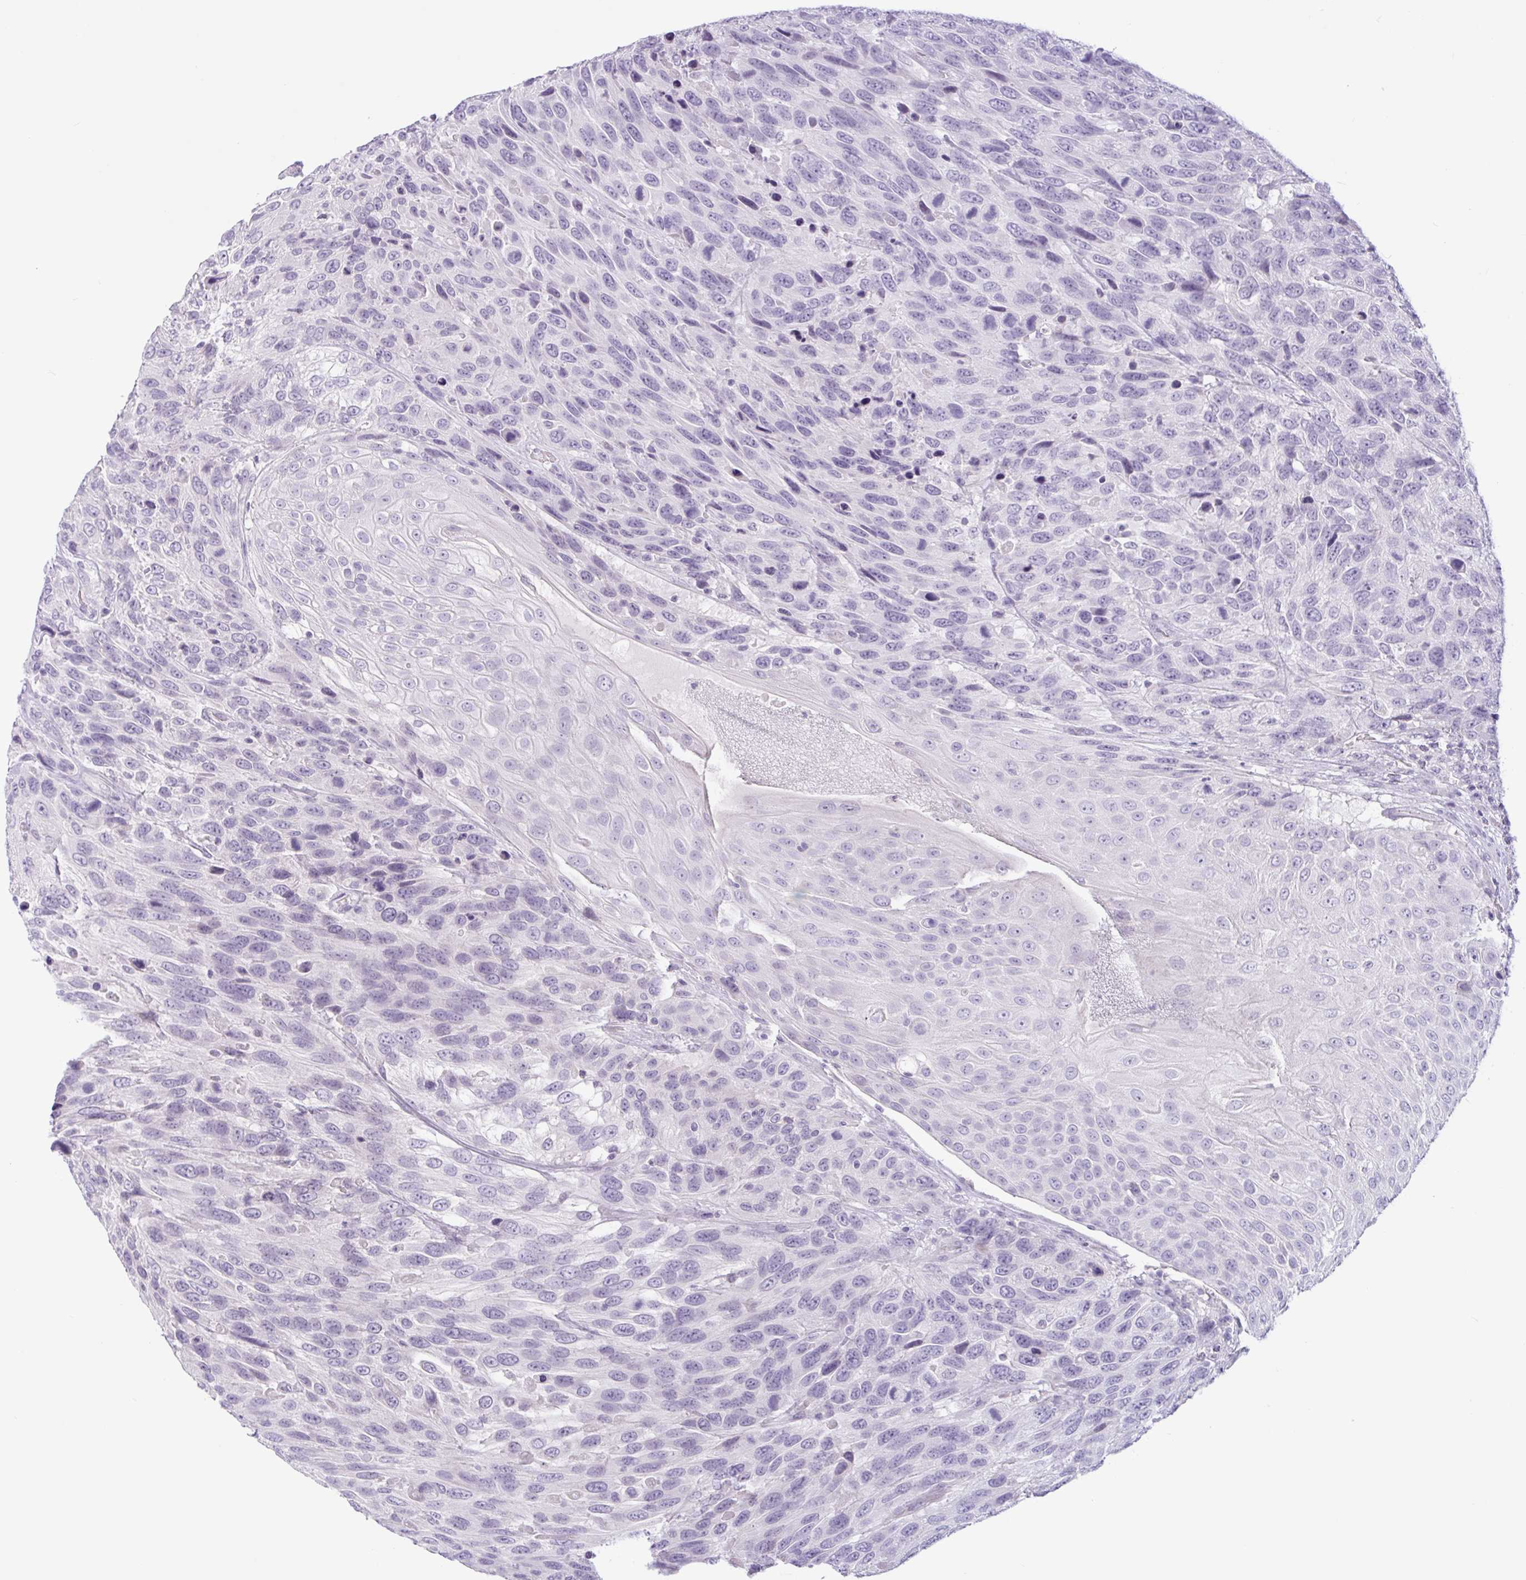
{"staining": {"intensity": "negative", "quantity": "none", "location": "none"}, "tissue": "urothelial cancer", "cell_type": "Tumor cells", "image_type": "cancer", "snomed": [{"axis": "morphology", "description": "Urothelial carcinoma, High grade"}, {"axis": "topography", "description": "Urinary bladder"}], "caption": "A micrograph of urothelial cancer stained for a protein reveals no brown staining in tumor cells.", "gene": "CTSE", "patient": {"sex": "female", "age": 70}}